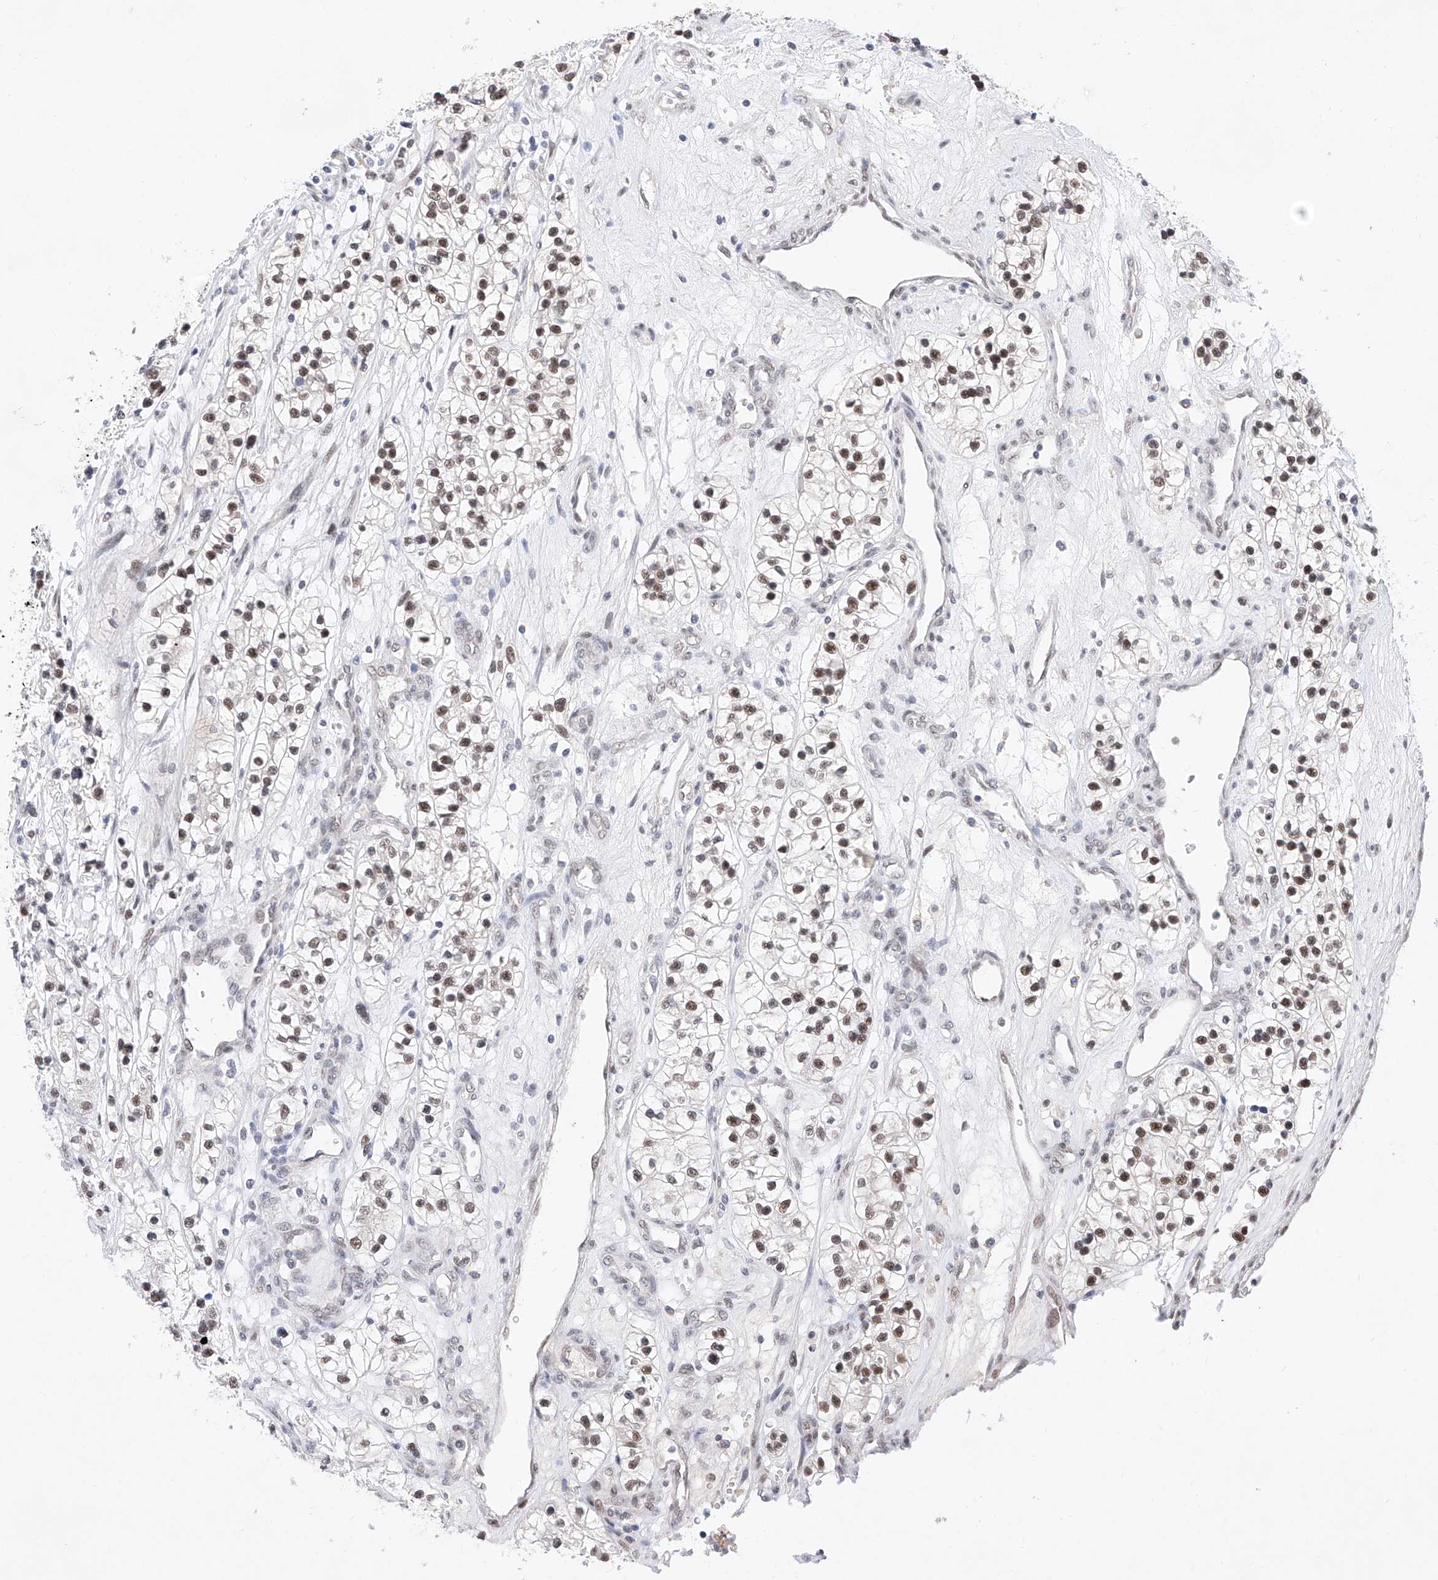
{"staining": {"intensity": "moderate", "quantity": ">75%", "location": "nuclear"}, "tissue": "renal cancer", "cell_type": "Tumor cells", "image_type": "cancer", "snomed": [{"axis": "morphology", "description": "Adenocarcinoma, NOS"}, {"axis": "topography", "description": "Kidney"}], "caption": "Moderate nuclear expression for a protein is seen in about >75% of tumor cells of adenocarcinoma (renal) using IHC.", "gene": "KCNJ1", "patient": {"sex": "female", "age": 57}}